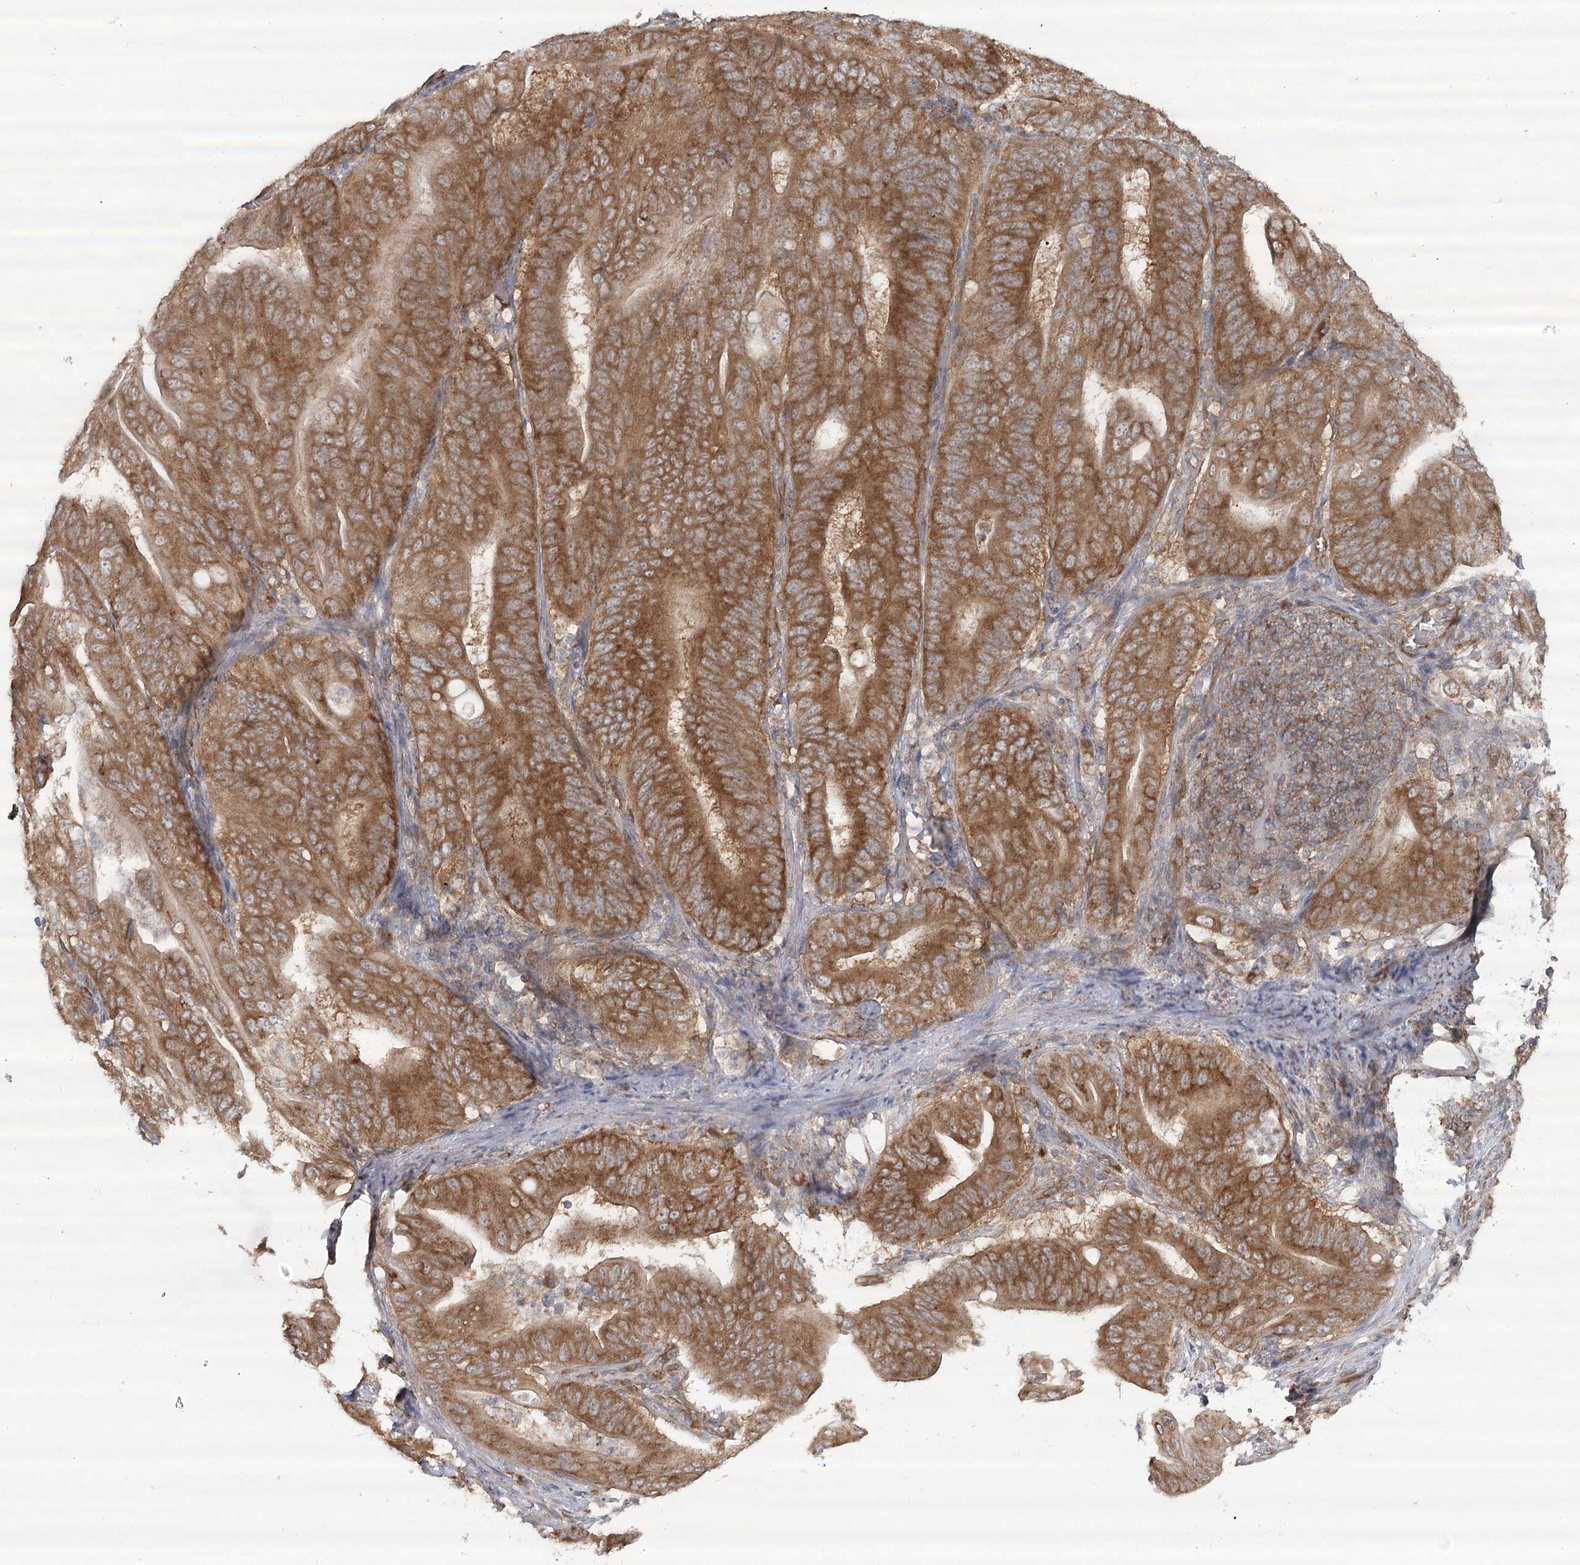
{"staining": {"intensity": "strong", "quantity": ">75%", "location": "cytoplasmic/membranous"}, "tissue": "stomach cancer", "cell_type": "Tumor cells", "image_type": "cancer", "snomed": [{"axis": "morphology", "description": "Adenocarcinoma, NOS"}, {"axis": "topography", "description": "Stomach"}], "caption": "High-magnification brightfield microscopy of stomach cancer (adenocarcinoma) stained with DAB (brown) and counterstained with hematoxylin (blue). tumor cells exhibit strong cytoplasmic/membranous expression is present in about>75% of cells. The staining was performed using DAB (3,3'-diaminobenzidine), with brown indicating positive protein expression. Nuclei are stained blue with hematoxylin.", "gene": "OTUD4", "patient": {"sex": "female", "age": 73}}